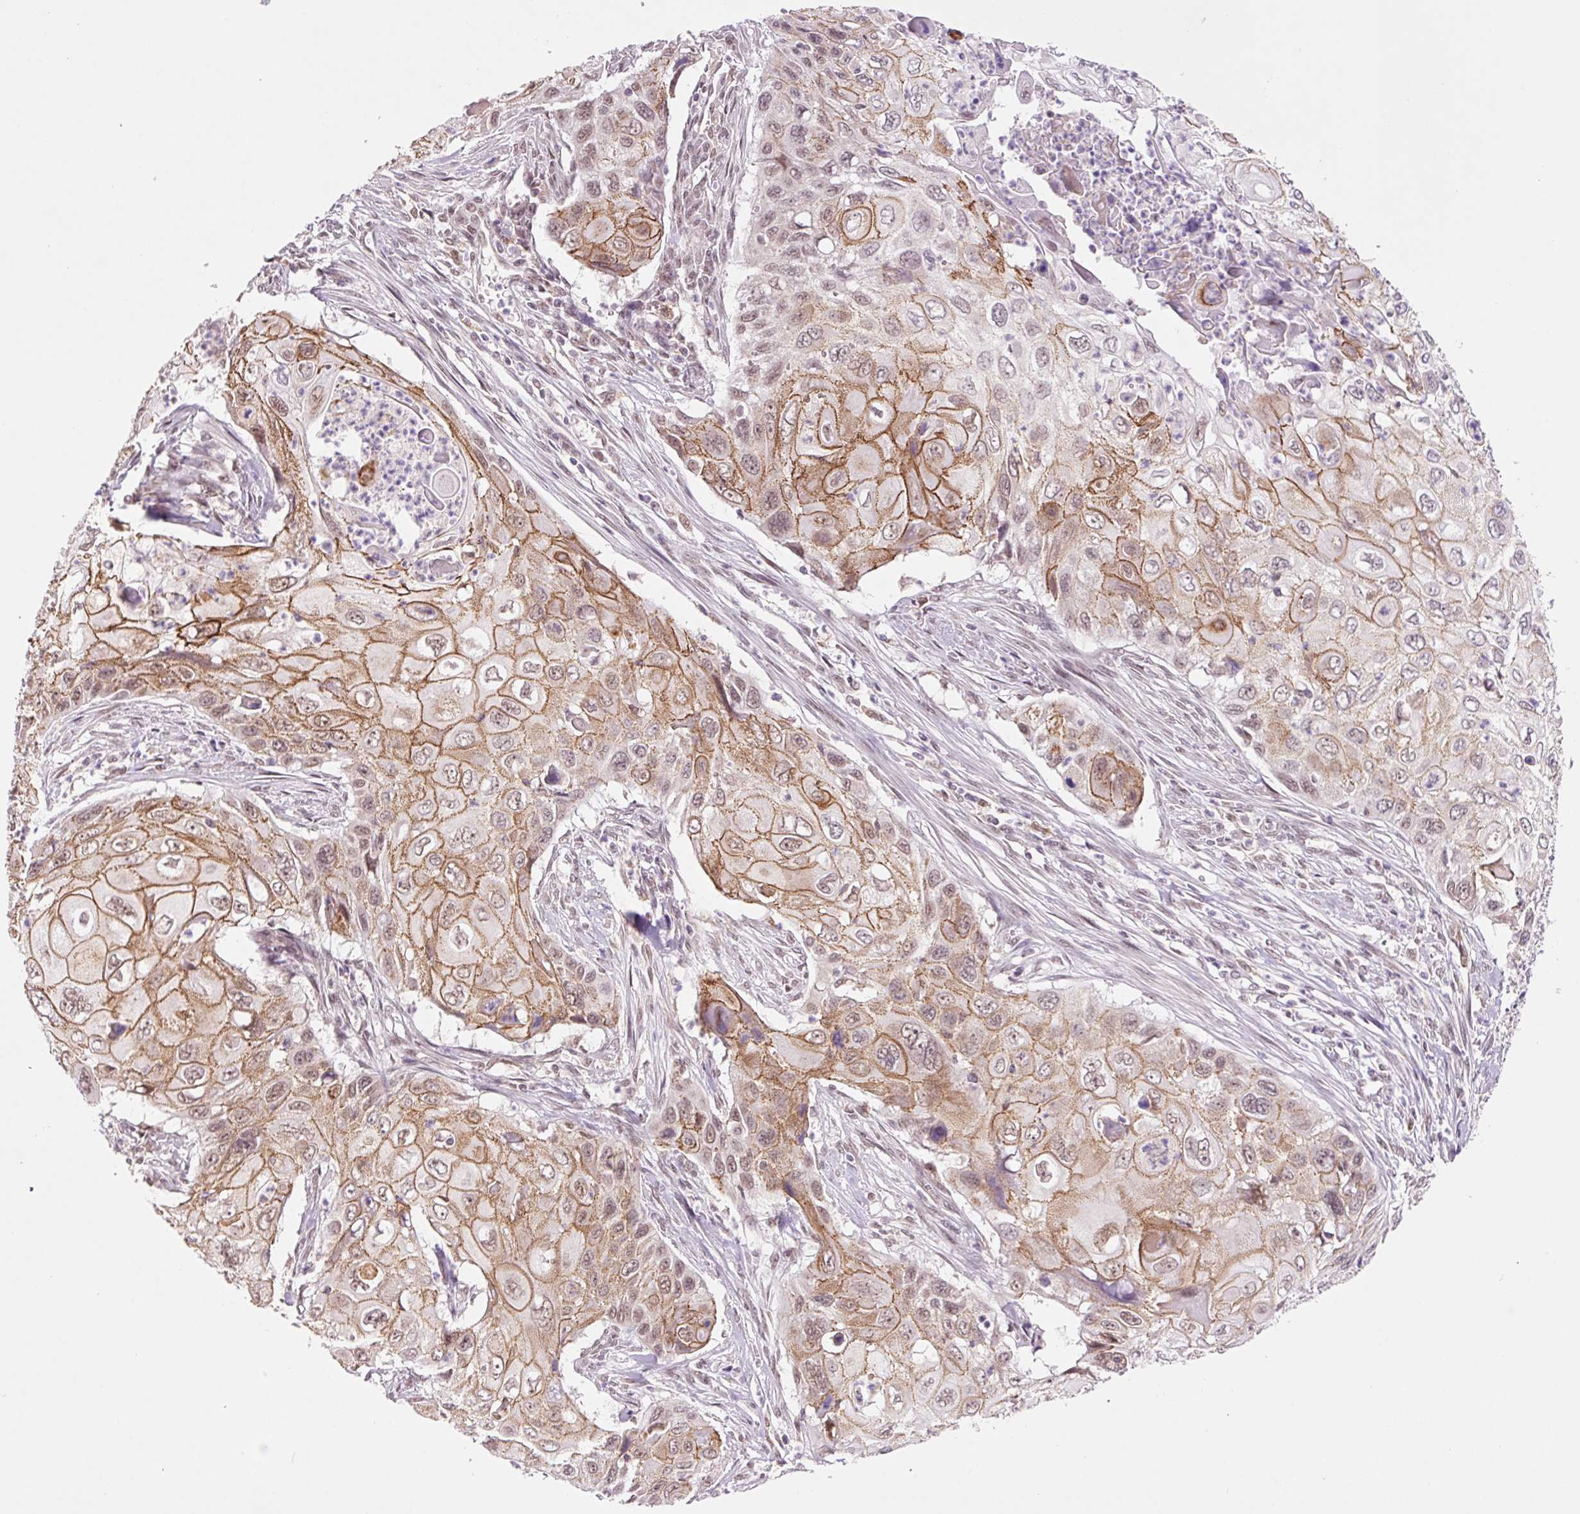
{"staining": {"intensity": "moderate", "quantity": ">75%", "location": "cytoplasmic/membranous,nuclear"}, "tissue": "cervical cancer", "cell_type": "Tumor cells", "image_type": "cancer", "snomed": [{"axis": "morphology", "description": "Squamous cell carcinoma, NOS"}, {"axis": "topography", "description": "Cervix"}], "caption": "Immunohistochemical staining of human cervical cancer (squamous cell carcinoma) displays medium levels of moderate cytoplasmic/membranous and nuclear protein expression in about >75% of tumor cells. The staining was performed using DAB to visualize the protein expression in brown, while the nuclei were stained in blue with hematoxylin (Magnification: 20x).", "gene": "PCK2", "patient": {"sex": "female", "age": 70}}